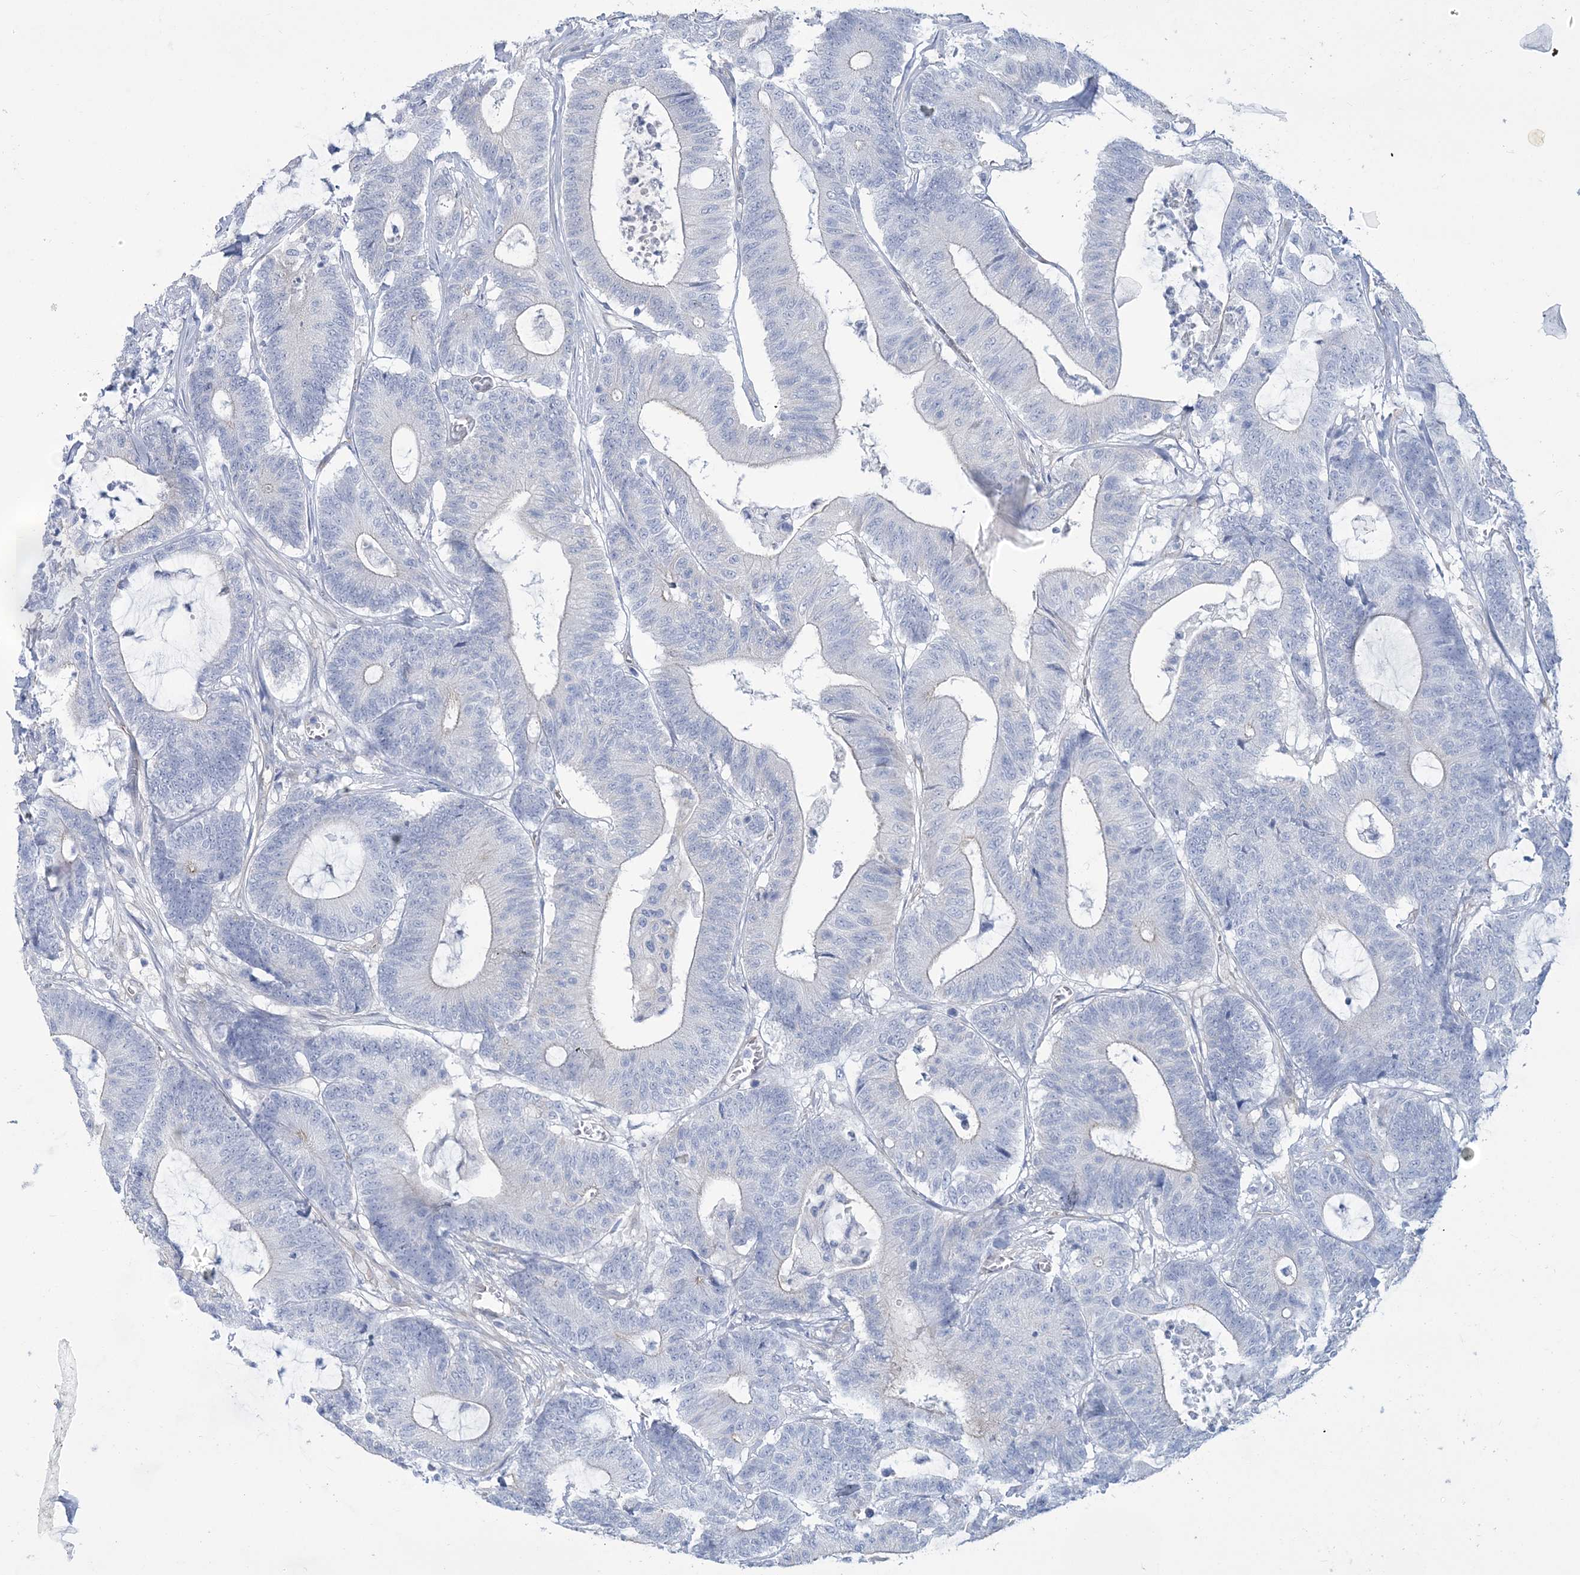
{"staining": {"intensity": "negative", "quantity": "none", "location": "none"}, "tissue": "colorectal cancer", "cell_type": "Tumor cells", "image_type": "cancer", "snomed": [{"axis": "morphology", "description": "Adenocarcinoma, NOS"}, {"axis": "topography", "description": "Colon"}], "caption": "IHC image of neoplastic tissue: human colorectal adenocarcinoma stained with DAB shows no significant protein staining in tumor cells.", "gene": "RAB11FIP5", "patient": {"sex": "female", "age": 84}}